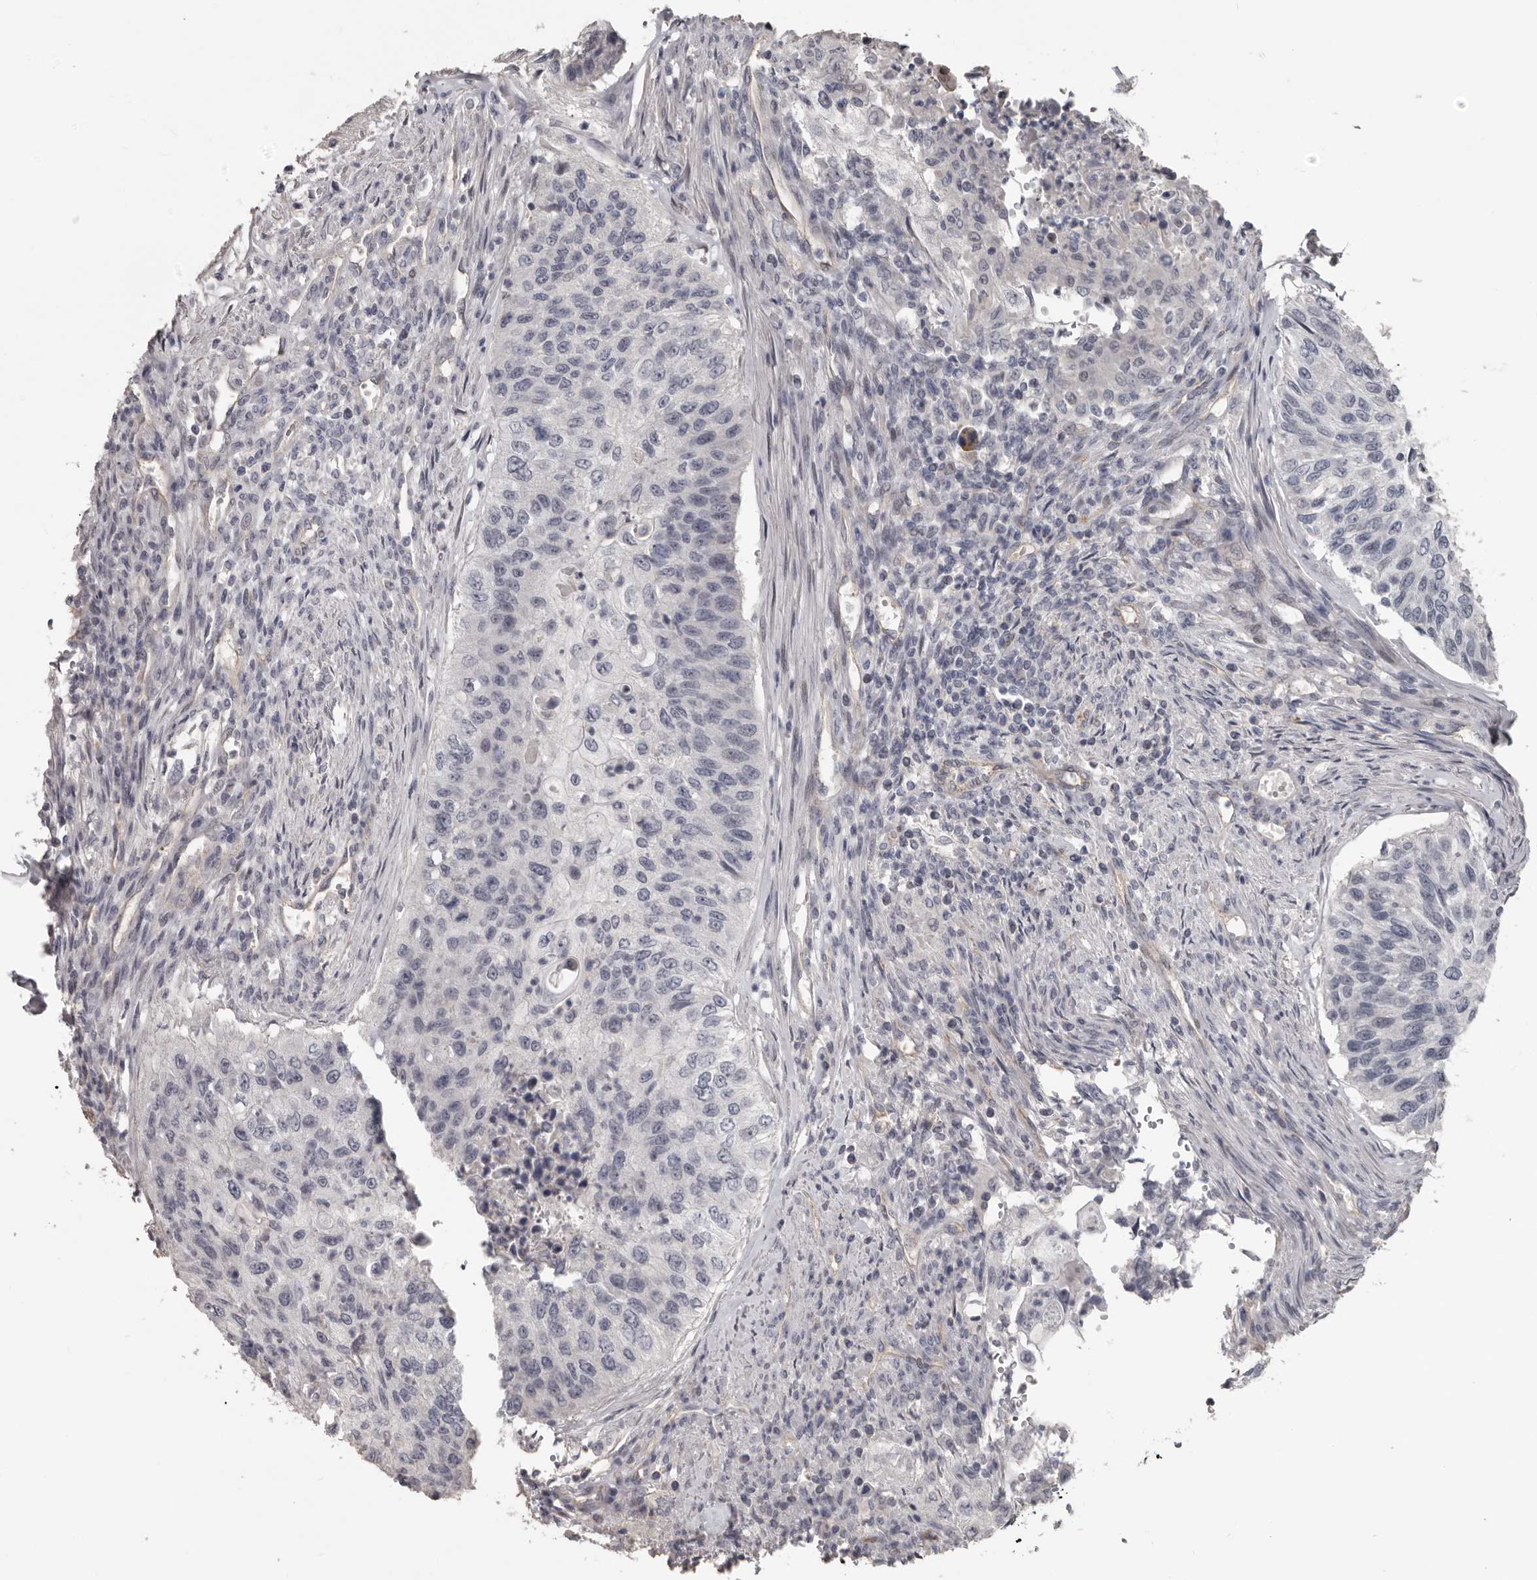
{"staining": {"intensity": "negative", "quantity": "none", "location": "none"}, "tissue": "urothelial cancer", "cell_type": "Tumor cells", "image_type": "cancer", "snomed": [{"axis": "morphology", "description": "Urothelial carcinoma, High grade"}, {"axis": "topography", "description": "Urinary bladder"}], "caption": "High power microscopy image of an immunohistochemistry (IHC) micrograph of urothelial cancer, revealing no significant staining in tumor cells. (Brightfield microscopy of DAB (3,3'-diaminobenzidine) IHC at high magnification).", "gene": "RNF217", "patient": {"sex": "female", "age": 60}}